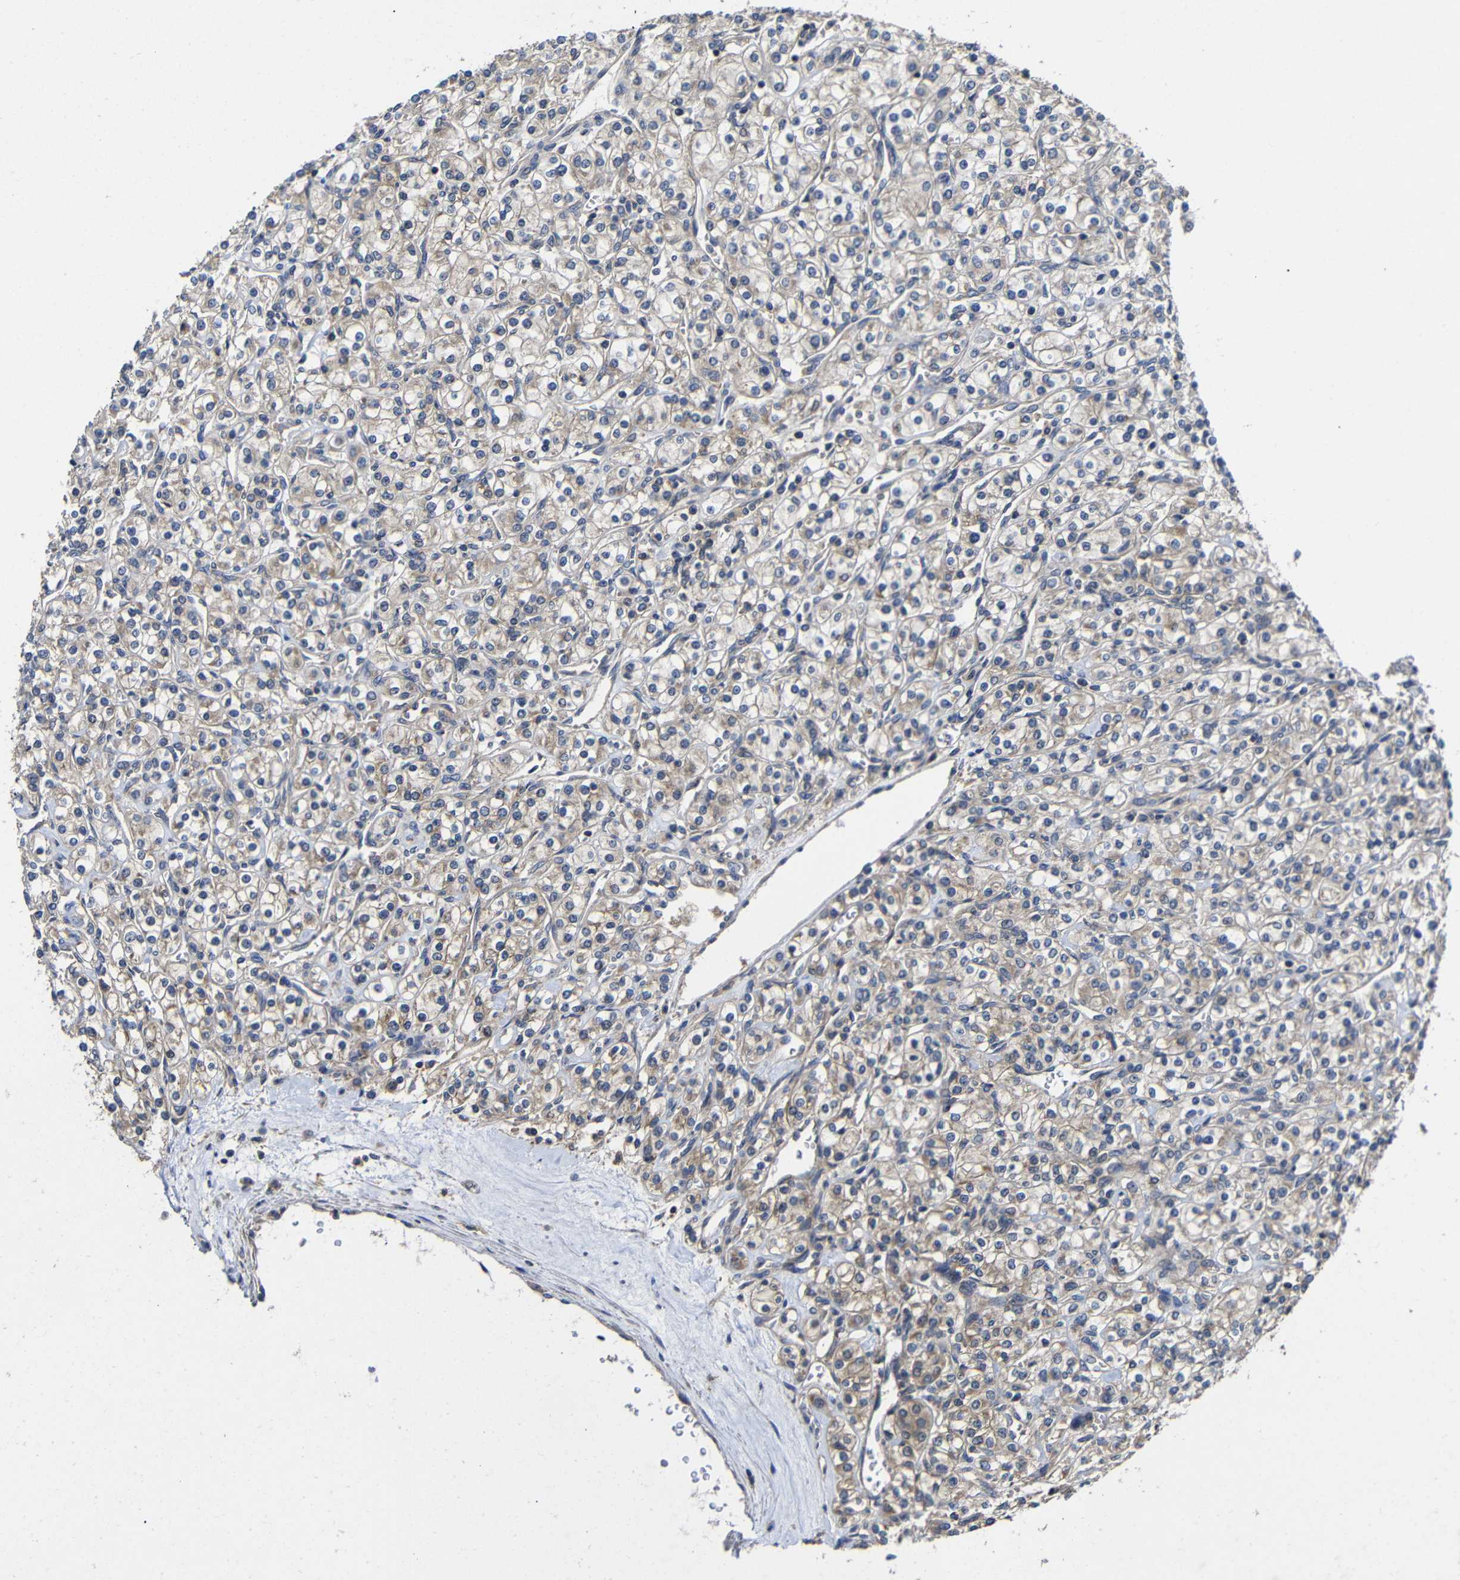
{"staining": {"intensity": "weak", "quantity": ">75%", "location": "cytoplasmic/membranous"}, "tissue": "renal cancer", "cell_type": "Tumor cells", "image_type": "cancer", "snomed": [{"axis": "morphology", "description": "Adenocarcinoma, NOS"}, {"axis": "topography", "description": "Kidney"}], "caption": "A brown stain highlights weak cytoplasmic/membranous staining of a protein in renal cancer (adenocarcinoma) tumor cells.", "gene": "LPAR5", "patient": {"sex": "male", "age": 77}}